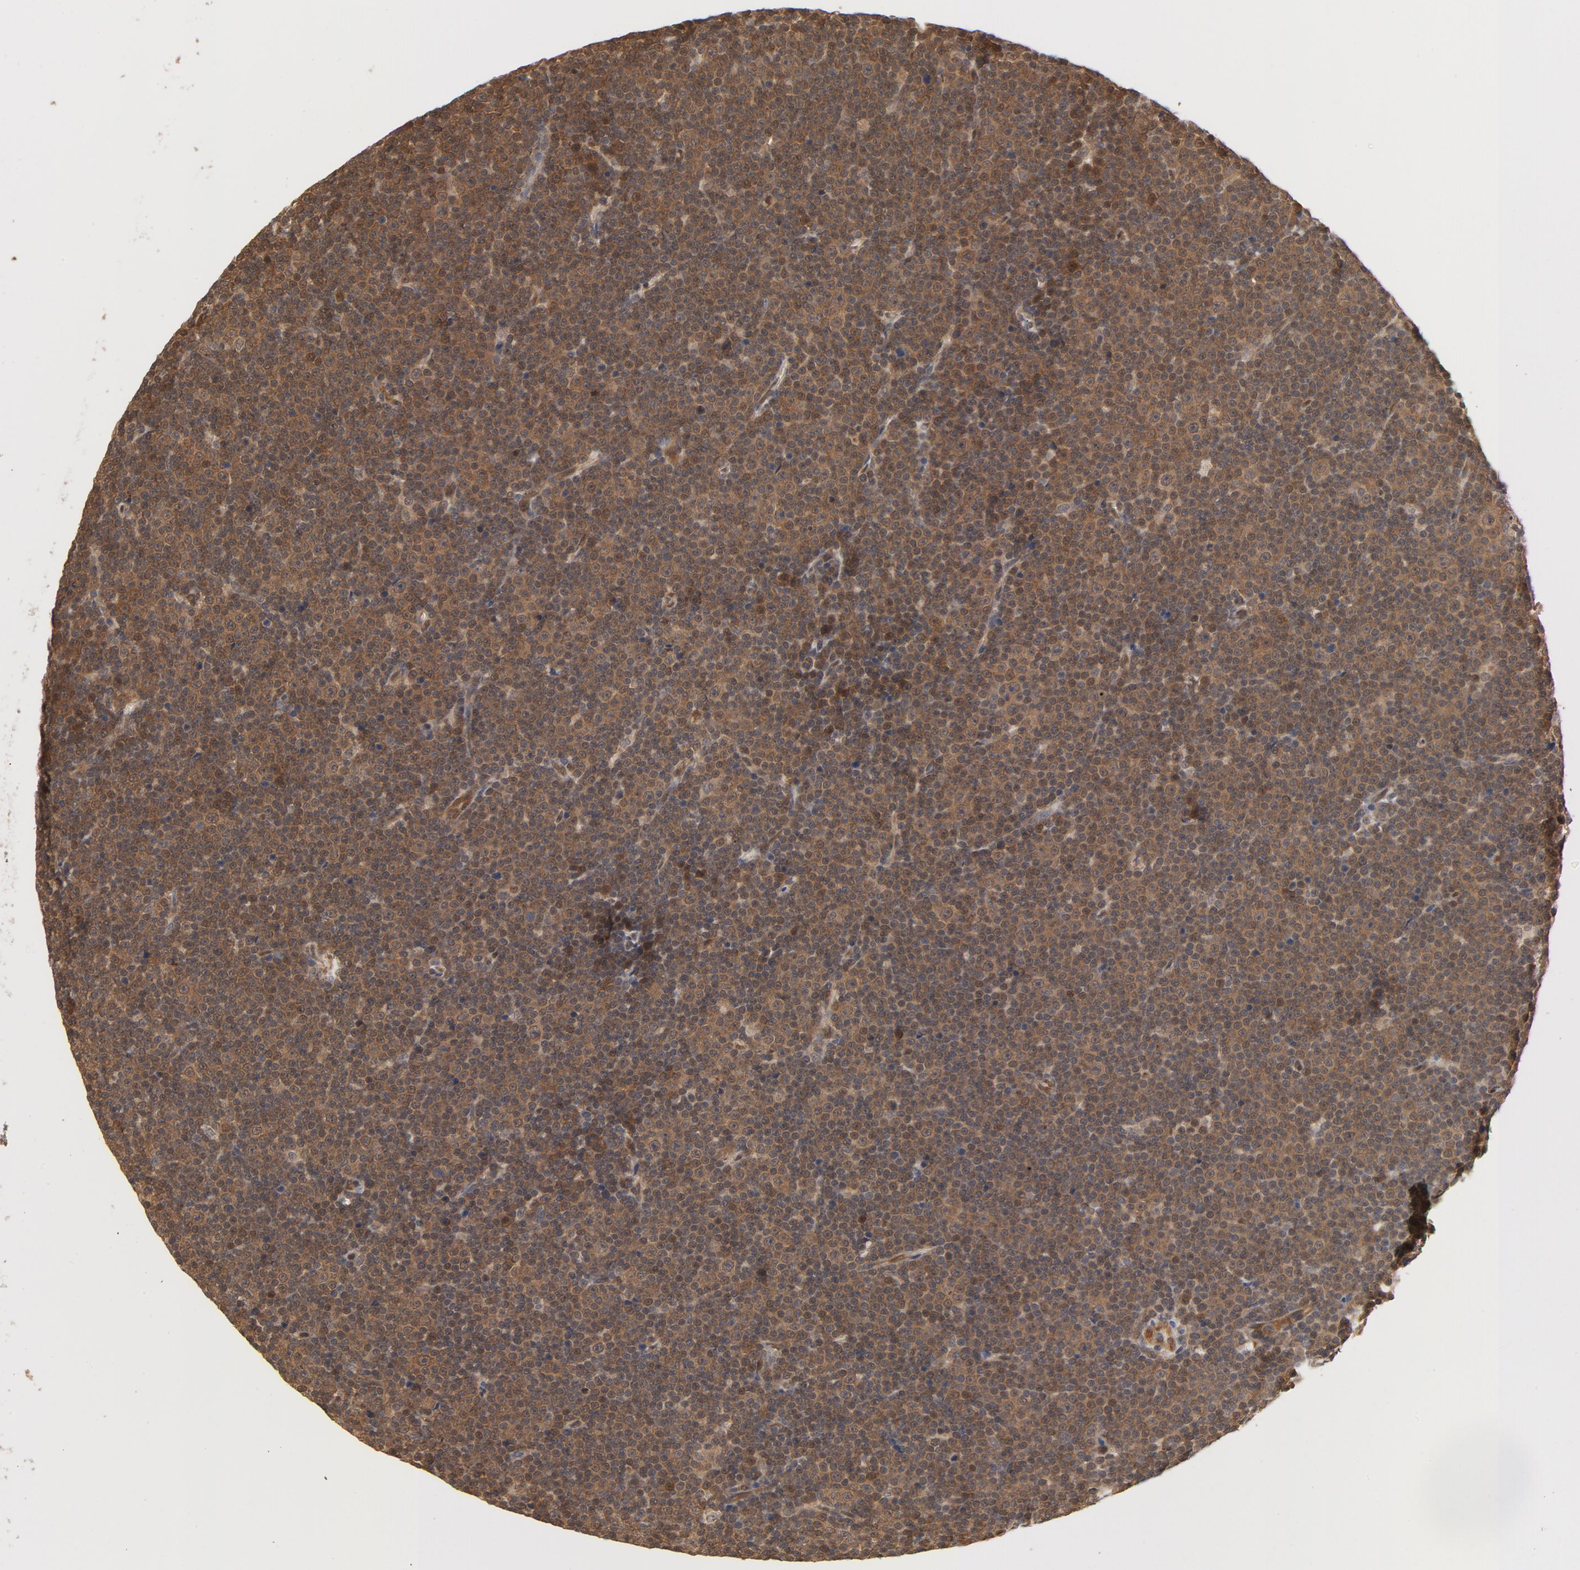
{"staining": {"intensity": "moderate", "quantity": "25%-75%", "location": "cytoplasmic/membranous,nuclear"}, "tissue": "lymphoma", "cell_type": "Tumor cells", "image_type": "cancer", "snomed": [{"axis": "morphology", "description": "Malignant lymphoma, non-Hodgkin's type, Low grade"}, {"axis": "topography", "description": "Lymph node"}], "caption": "An image of human low-grade malignant lymphoma, non-Hodgkin's type stained for a protein shows moderate cytoplasmic/membranous and nuclear brown staining in tumor cells.", "gene": "CDC37", "patient": {"sex": "female", "age": 67}}